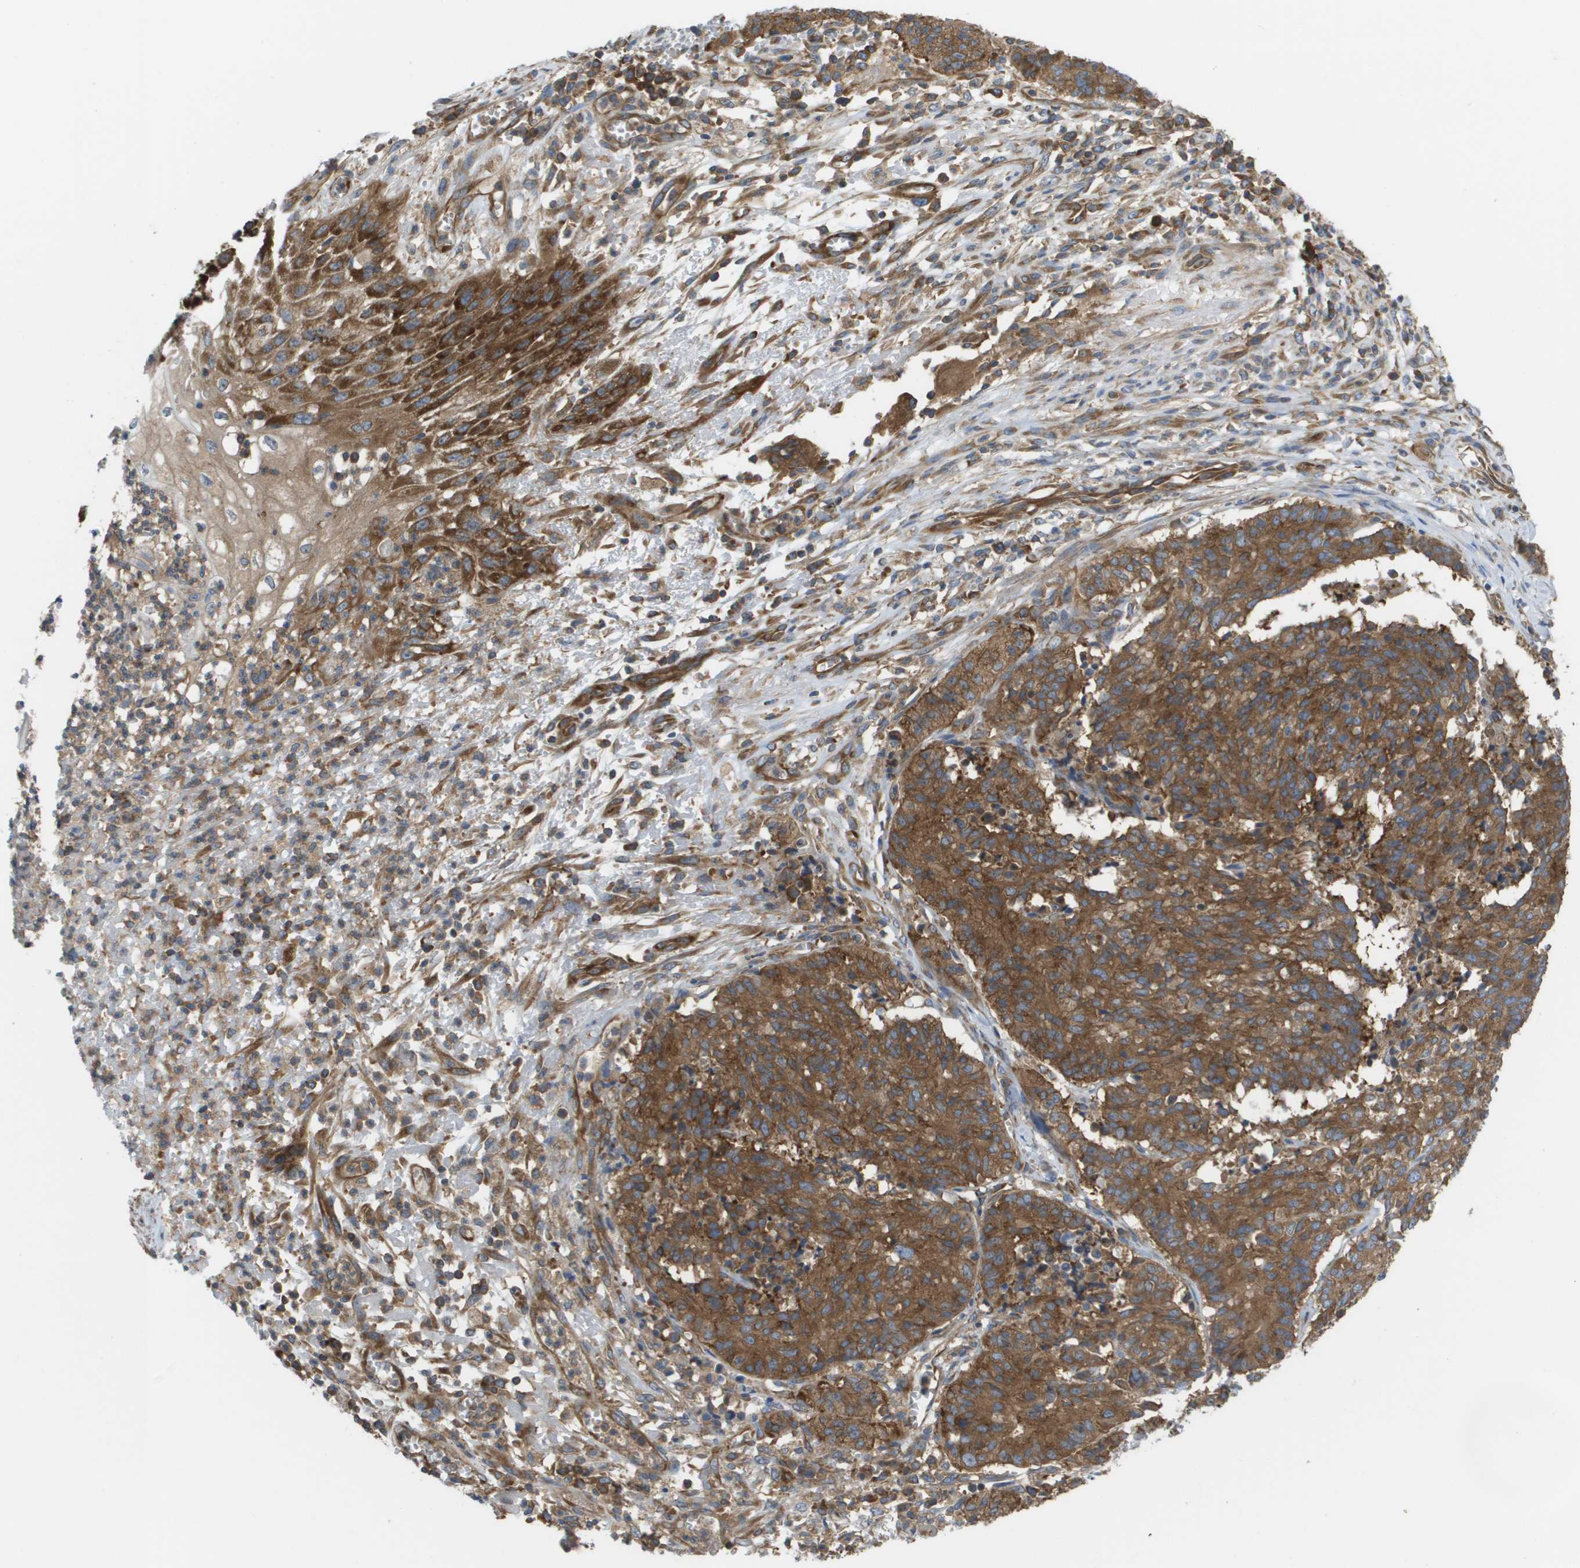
{"staining": {"intensity": "strong", "quantity": ">75%", "location": "cytoplasmic/membranous"}, "tissue": "cervical cancer", "cell_type": "Tumor cells", "image_type": "cancer", "snomed": [{"axis": "morphology", "description": "Squamous cell carcinoma, NOS"}, {"axis": "topography", "description": "Cervix"}], "caption": "Immunohistochemical staining of human cervical cancer (squamous cell carcinoma) exhibits high levels of strong cytoplasmic/membranous protein positivity in about >75% of tumor cells.", "gene": "EIF4G2", "patient": {"sex": "female", "age": 35}}